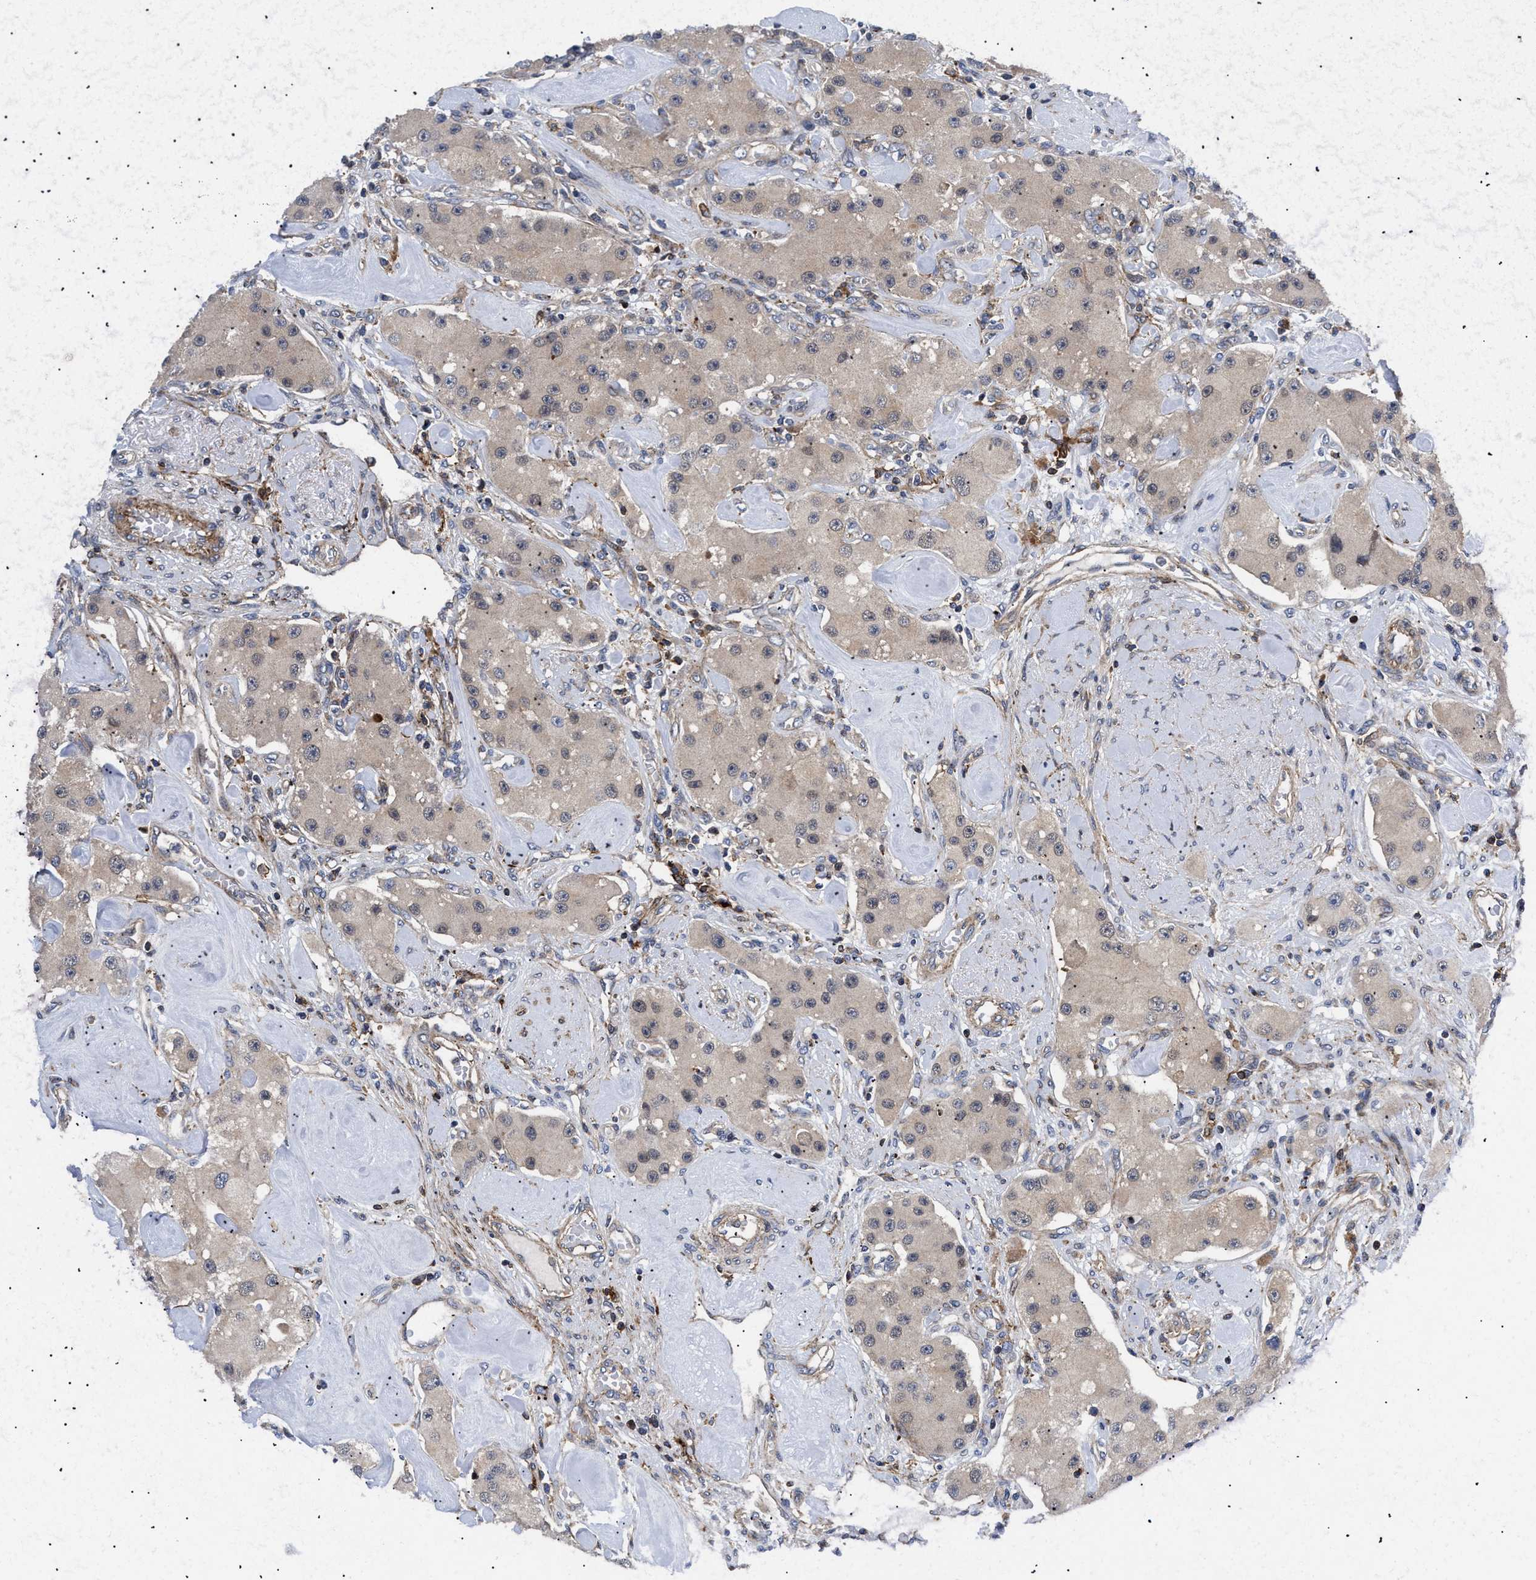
{"staining": {"intensity": "weak", "quantity": ">75%", "location": "cytoplasmic/membranous"}, "tissue": "carcinoid", "cell_type": "Tumor cells", "image_type": "cancer", "snomed": [{"axis": "morphology", "description": "Carcinoid, malignant, NOS"}, {"axis": "topography", "description": "Pancreas"}], "caption": "Malignant carcinoid stained for a protein (brown) displays weak cytoplasmic/membranous positive positivity in approximately >75% of tumor cells.", "gene": "SPAST", "patient": {"sex": "male", "age": 41}}